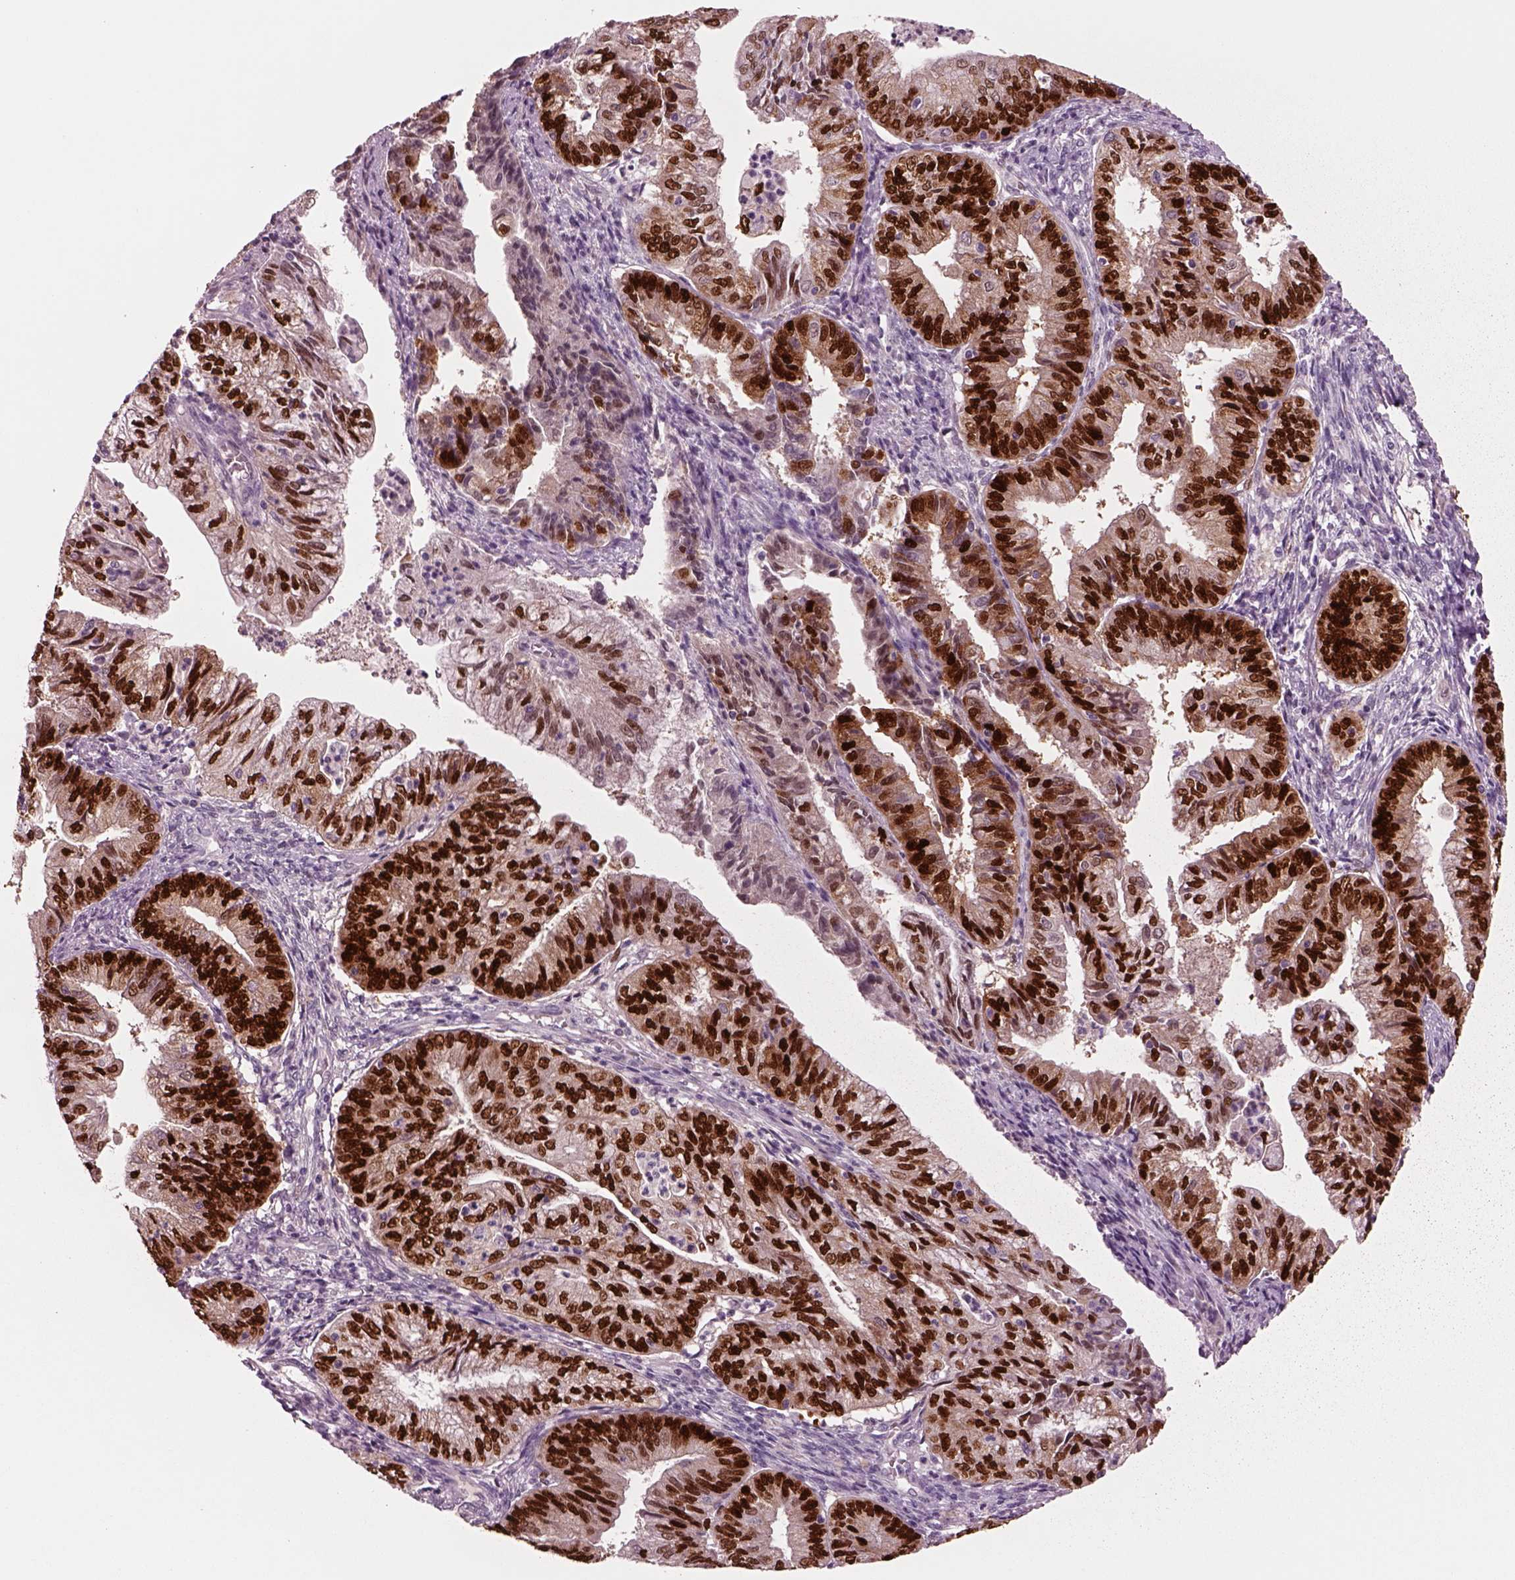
{"staining": {"intensity": "strong", "quantity": ">75%", "location": "nuclear"}, "tissue": "endometrial cancer", "cell_type": "Tumor cells", "image_type": "cancer", "snomed": [{"axis": "morphology", "description": "Adenocarcinoma, NOS"}, {"axis": "topography", "description": "Endometrium"}], "caption": "Protein staining of endometrial cancer (adenocarcinoma) tissue displays strong nuclear expression in about >75% of tumor cells.", "gene": "SOX9", "patient": {"sex": "female", "age": 55}}